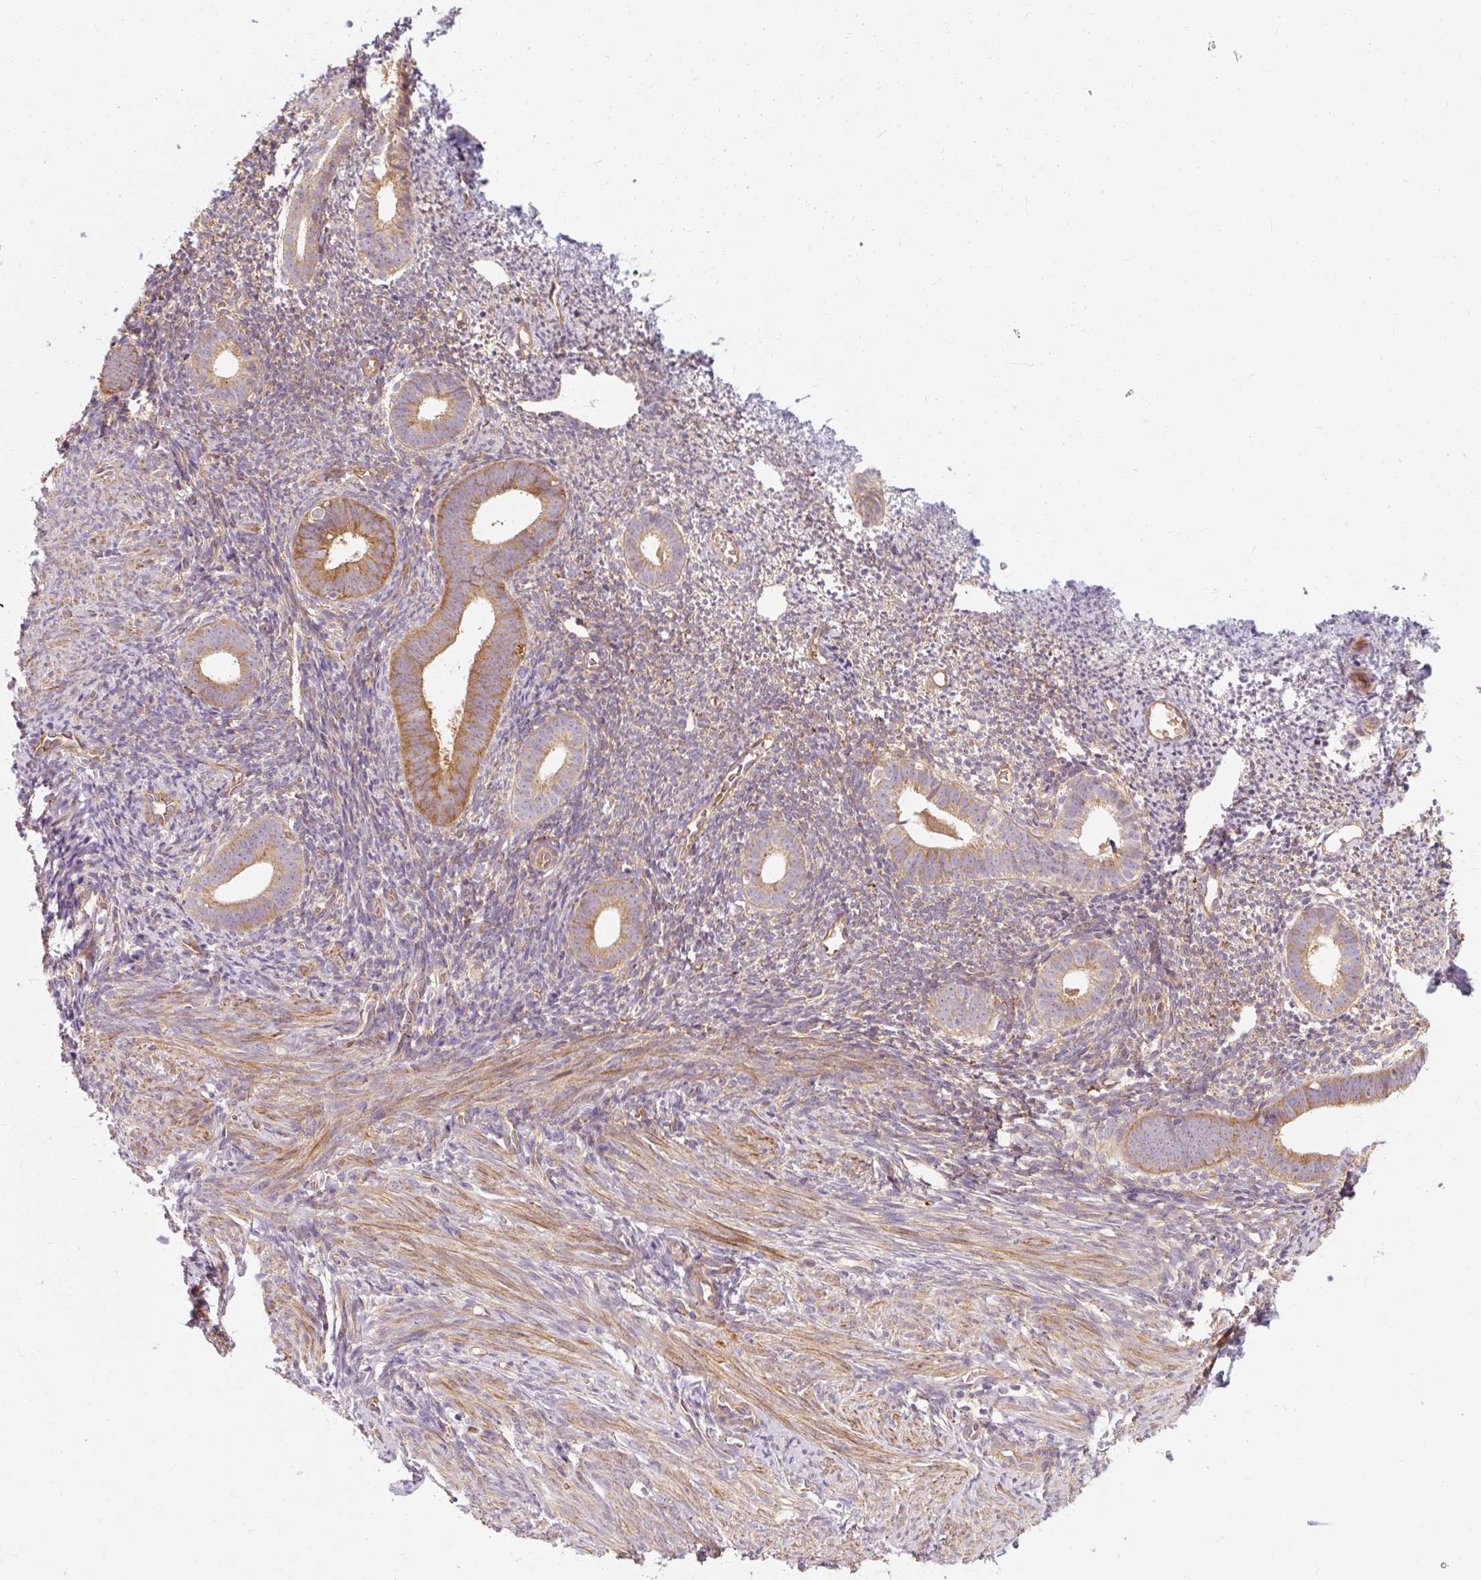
{"staining": {"intensity": "weak", "quantity": "25%-75%", "location": "cytoplasmic/membranous"}, "tissue": "endometrium", "cell_type": "Cells in endometrial stroma", "image_type": "normal", "snomed": [{"axis": "morphology", "description": "Normal tissue, NOS"}, {"axis": "topography", "description": "Endometrium"}], "caption": "High-power microscopy captured an immunohistochemistry (IHC) histopathology image of benign endometrium, revealing weak cytoplasmic/membranous positivity in about 25%-75% of cells in endometrial stroma.", "gene": "TBC1D4", "patient": {"sex": "female", "age": 39}}